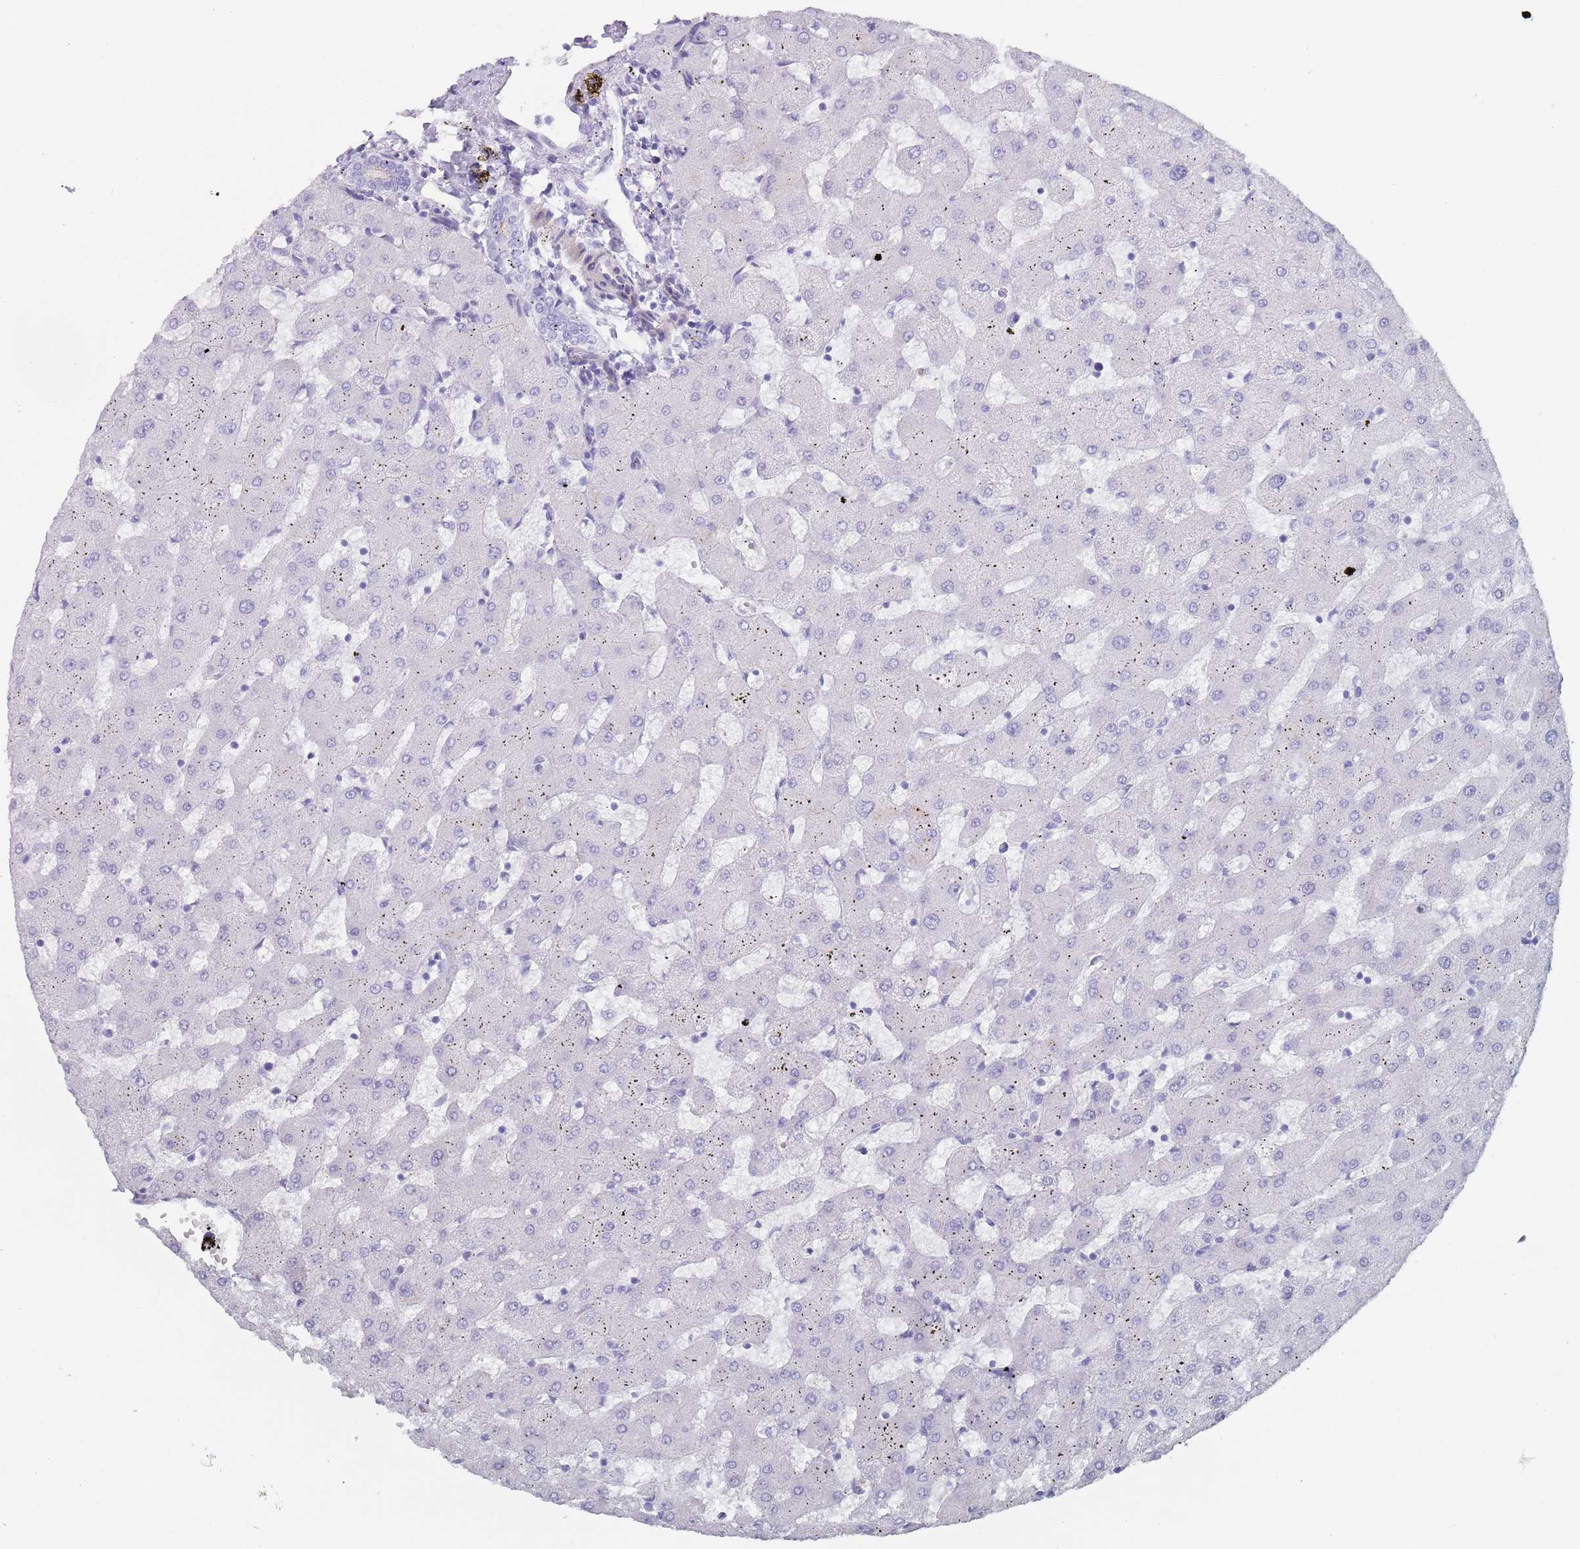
{"staining": {"intensity": "negative", "quantity": "none", "location": "none"}, "tissue": "liver", "cell_type": "Cholangiocytes", "image_type": "normal", "snomed": [{"axis": "morphology", "description": "Normal tissue, NOS"}, {"axis": "topography", "description": "Liver"}], "caption": "Cholangiocytes are negative for brown protein staining in unremarkable liver.", "gene": "OR5A2", "patient": {"sex": "female", "age": 63}}